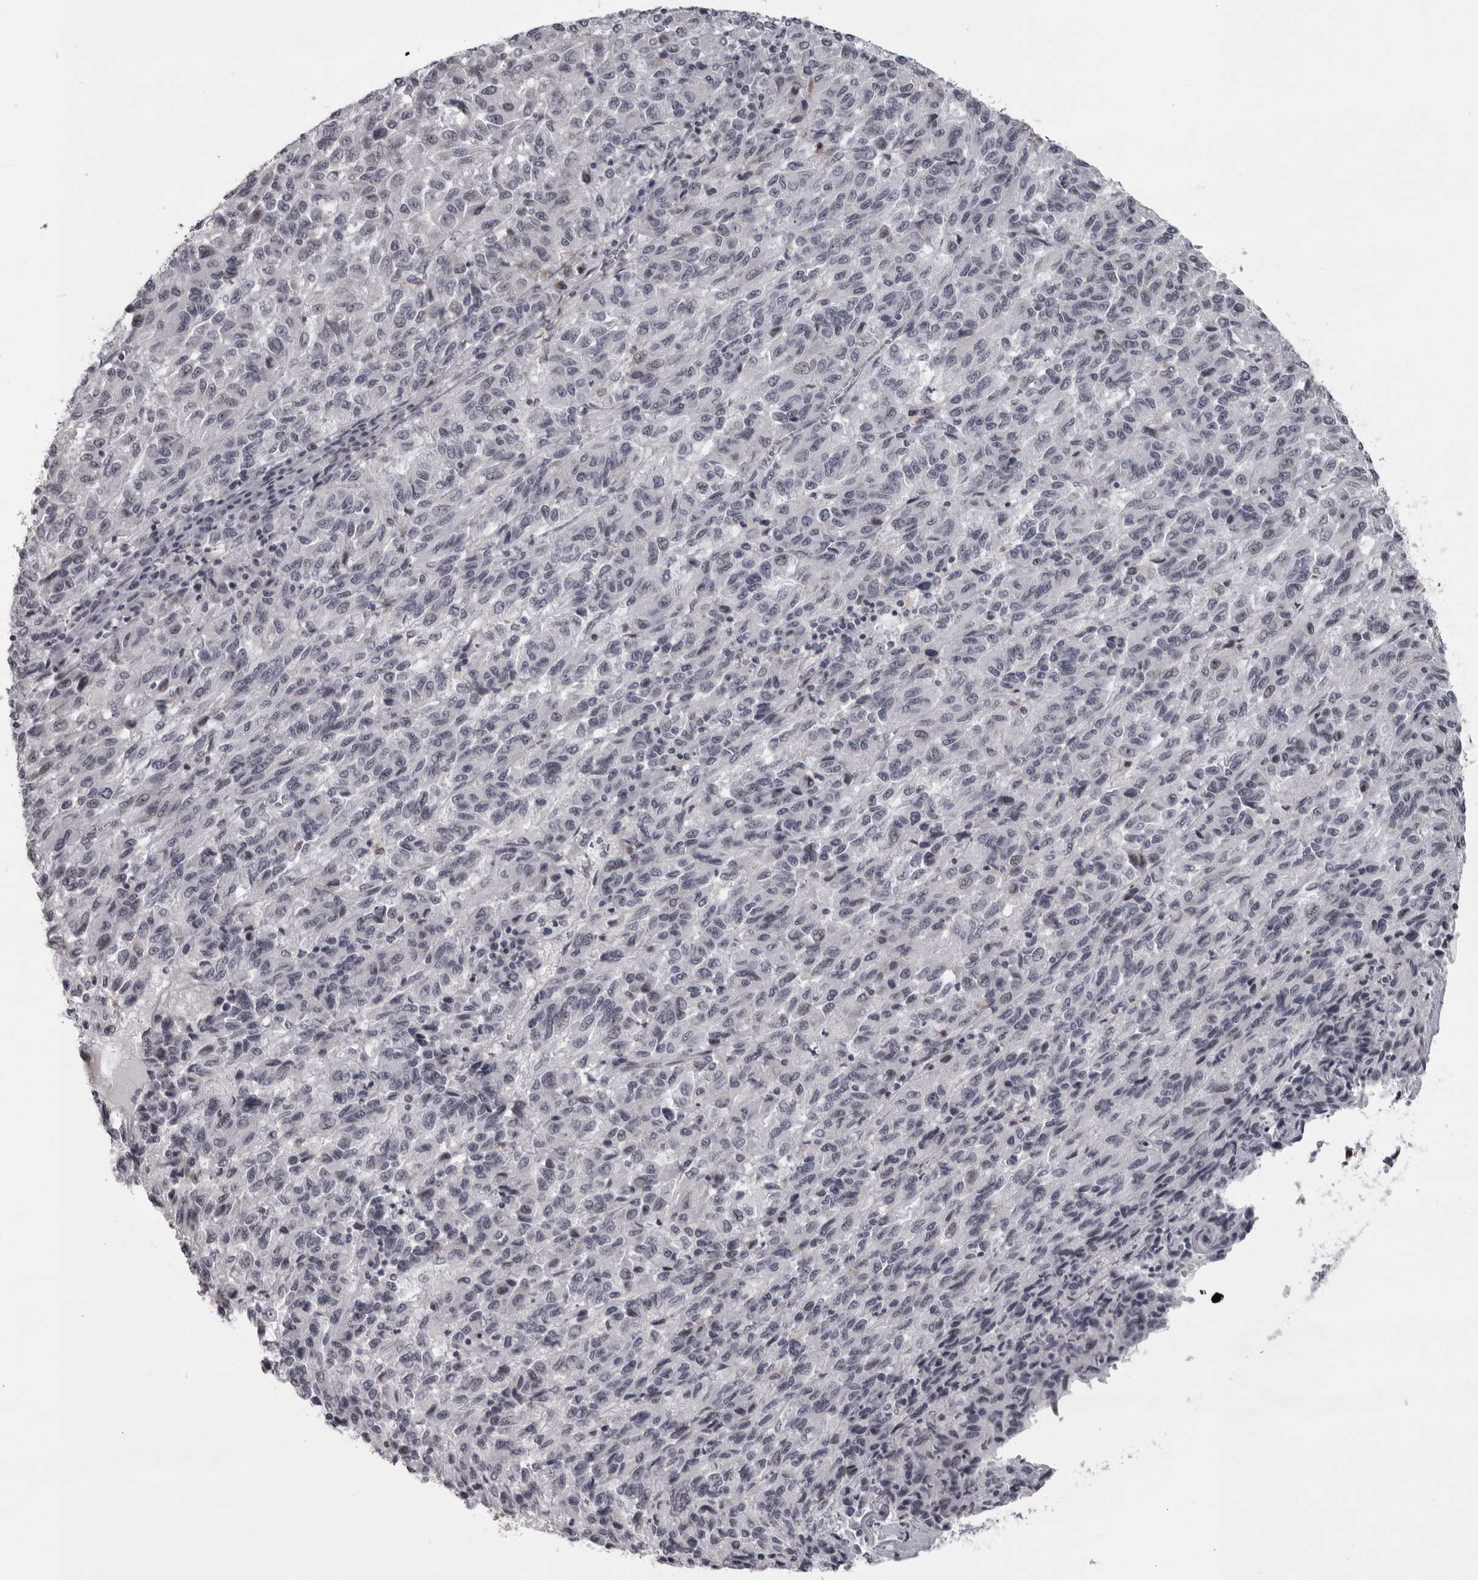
{"staining": {"intensity": "negative", "quantity": "none", "location": "none"}, "tissue": "melanoma", "cell_type": "Tumor cells", "image_type": "cancer", "snomed": [{"axis": "morphology", "description": "Malignant melanoma, Metastatic site"}, {"axis": "topography", "description": "Lung"}], "caption": "Tumor cells show no significant expression in malignant melanoma (metastatic site). The staining is performed using DAB brown chromogen with nuclei counter-stained in using hematoxylin.", "gene": "NUDT18", "patient": {"sex": "male", "age": 64}}